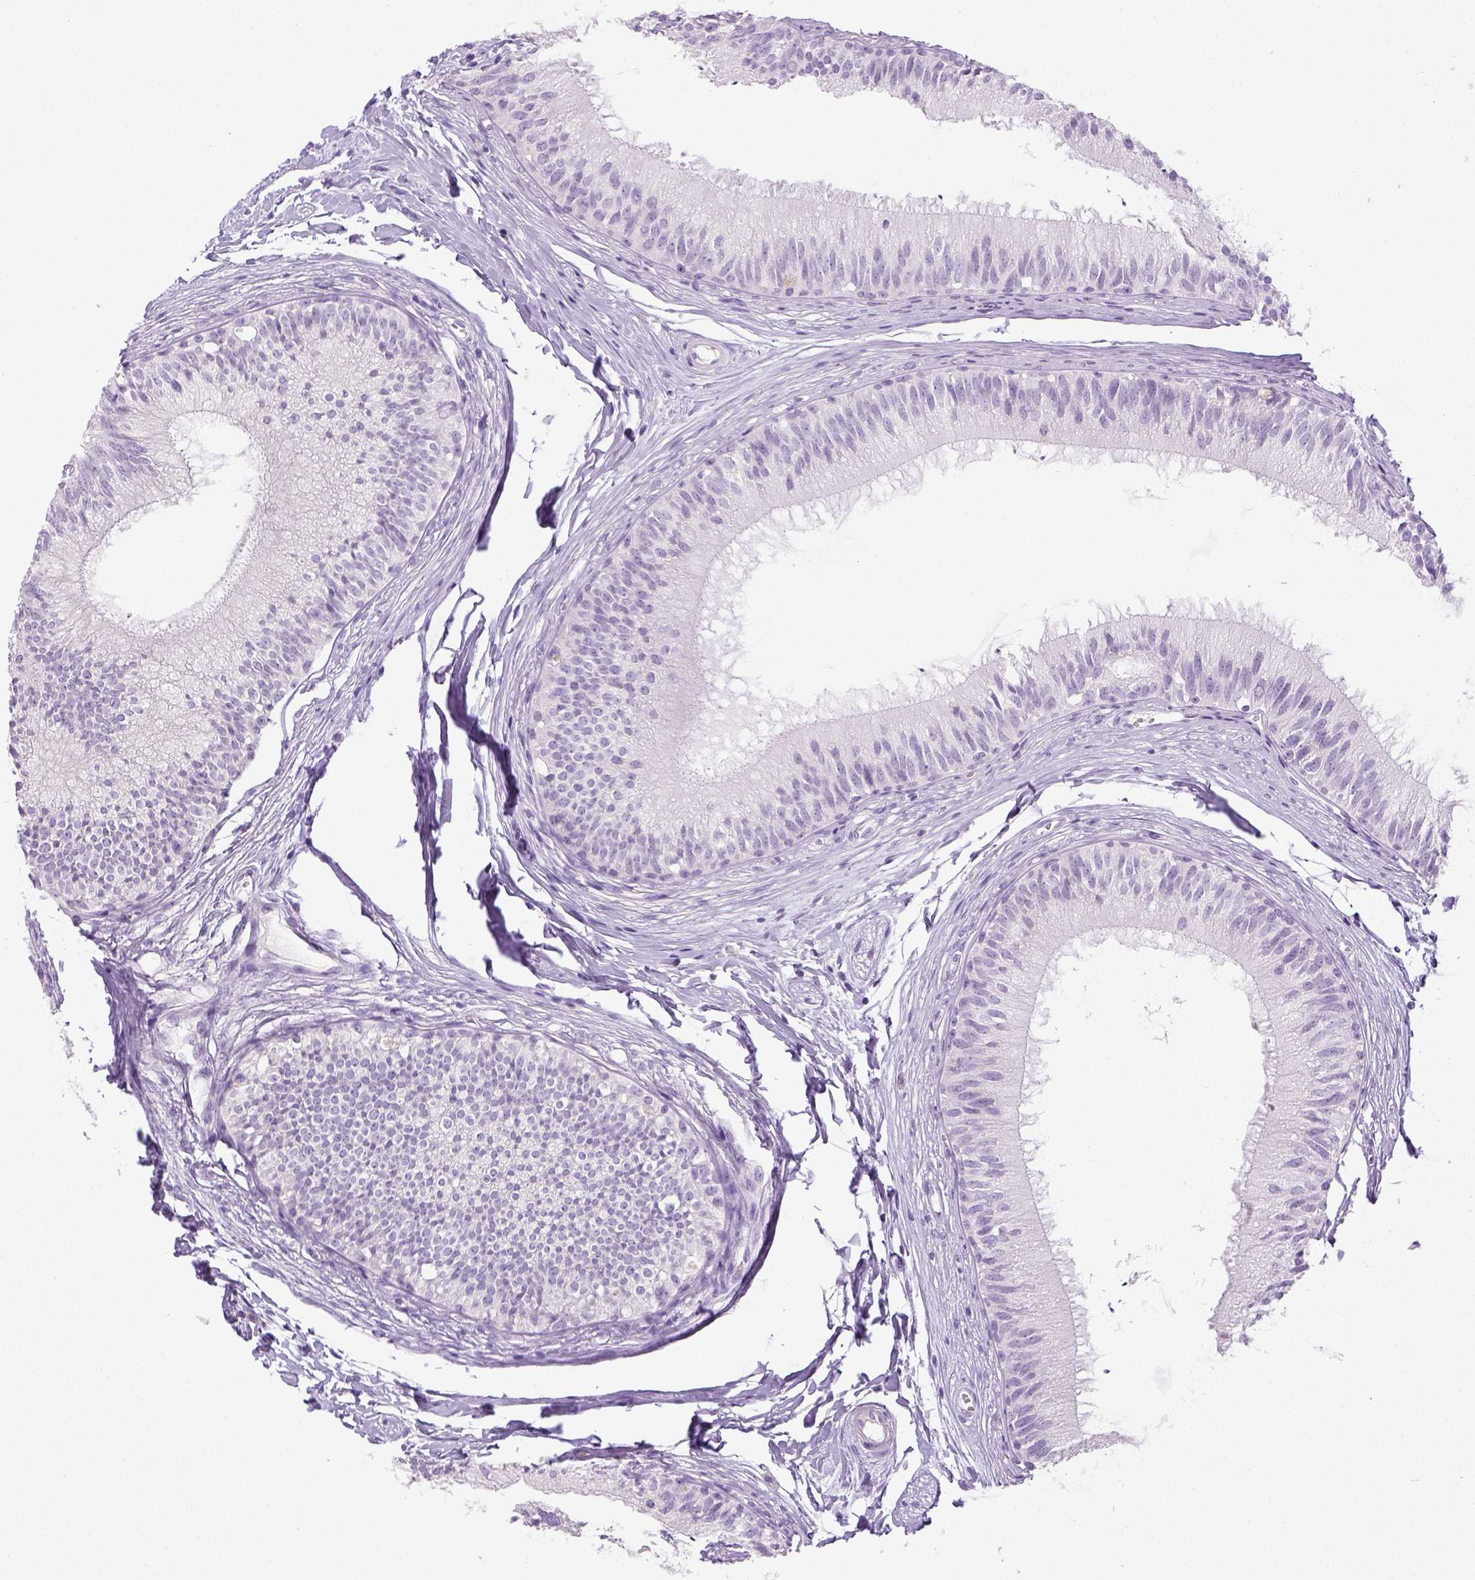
{"staining": {"intensity": "negative", "quantity": "none", "location": "none"}, "tissue": "epididymis", "cell_type": "Glandular cells", "image_type": "normal", "snomed": [{"axis": "morphology", "description": "Normal tissue, NOS"}, {"axis": "topography", "description": "Epididymis"}], "caption": "An image of epididymis stained for a protein exhibits no brown staining in glandular cells.", "gene": "LGSN", "patient": {"sex": "male", "age": 29}}